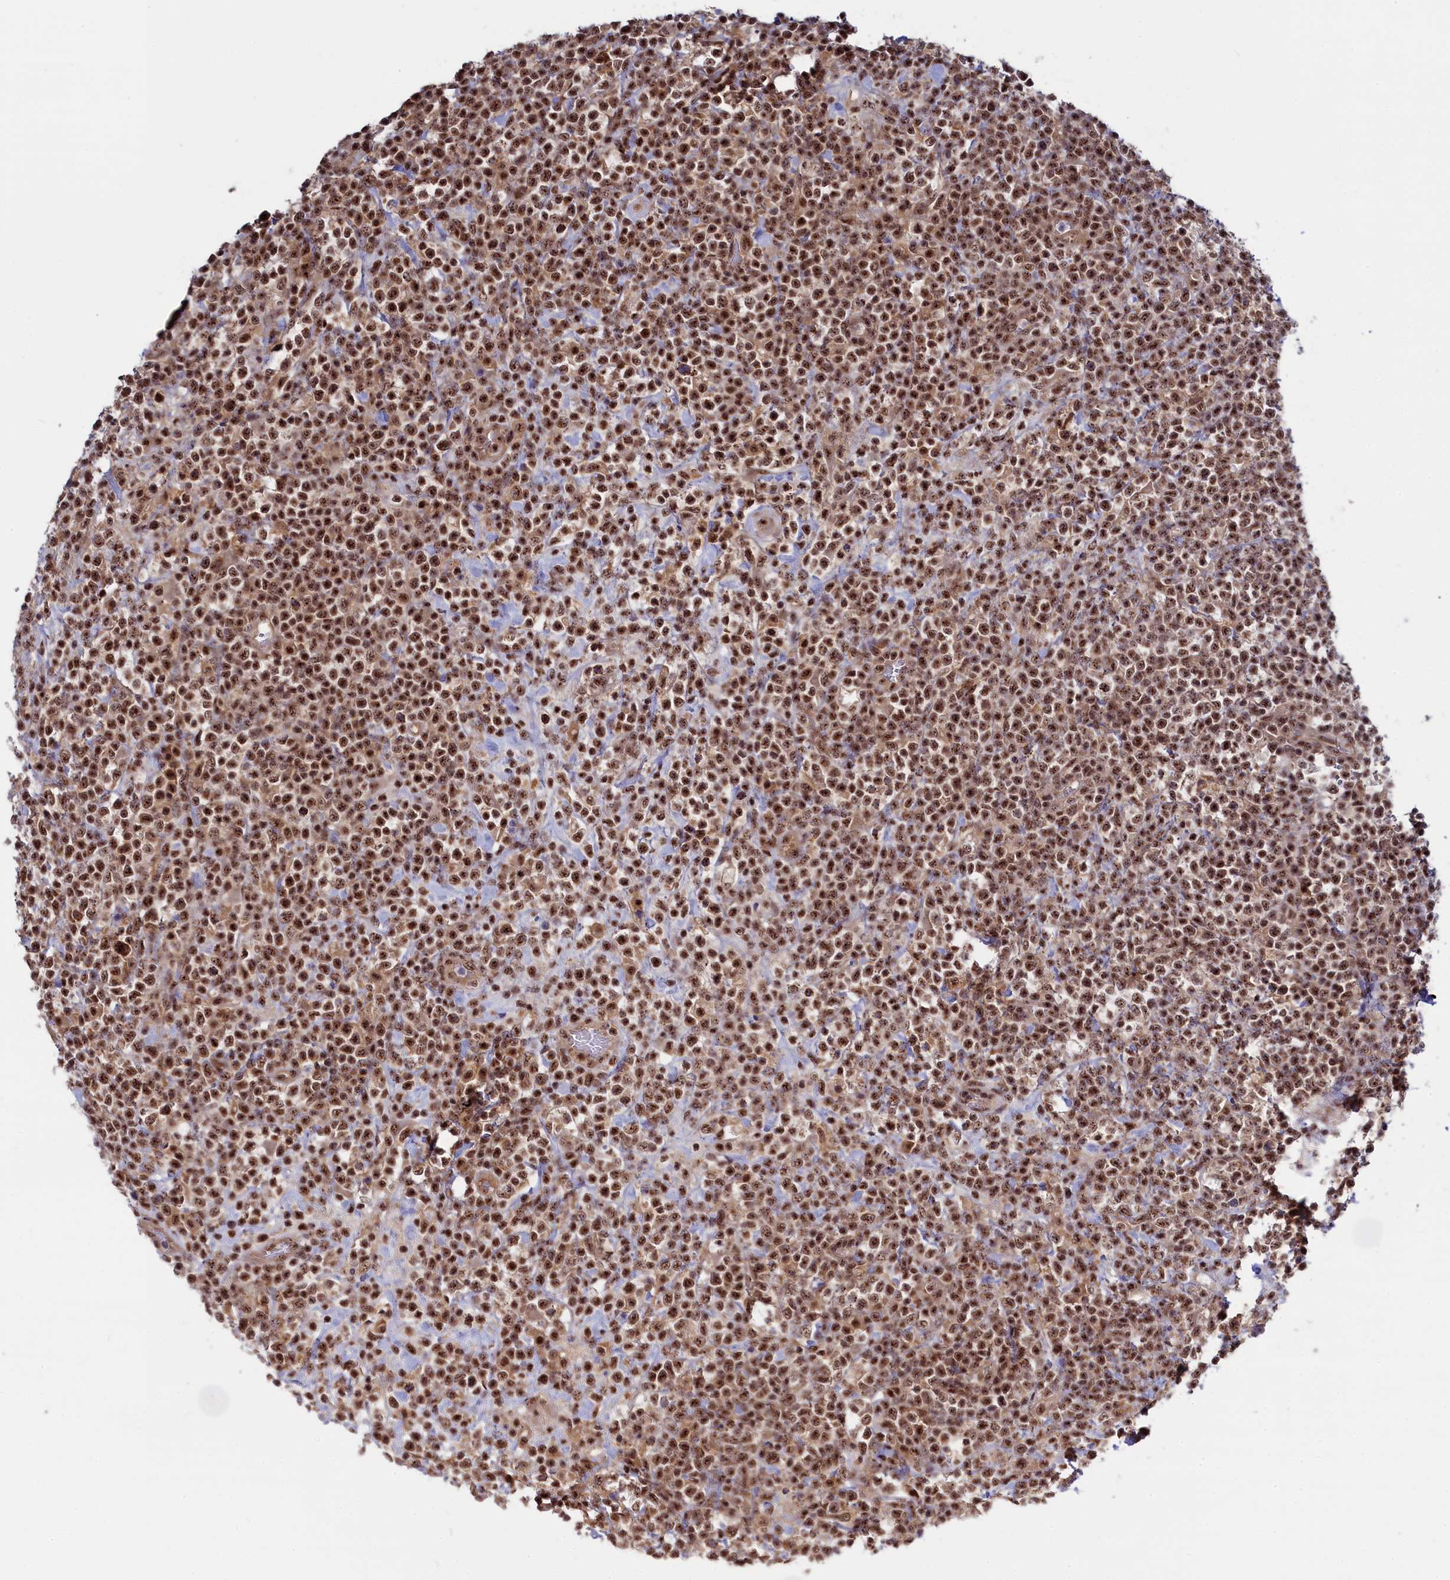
{"staining": {"intensity": "moderate", "quantity": ">75%", "location": "nuclear"}, "tissue": "lymphoma", "cell_type": "Tumor cells", "image_type": "cancer", "snomed": [{"axis": "morphology", "description": "Malignant lymphoma, non-Hodgkin's type, High grade"}, {"axis": "topography", "description": "Colon"}], "caption": "The micrograph displays a brown stain indicating the presence of a protein in the nuclear of tumor cells in malignant lymphoma, non-Hodgkin's type (high-grade).", "gene": "TAB1", "patient": {"sex": "female", "age": 53}}